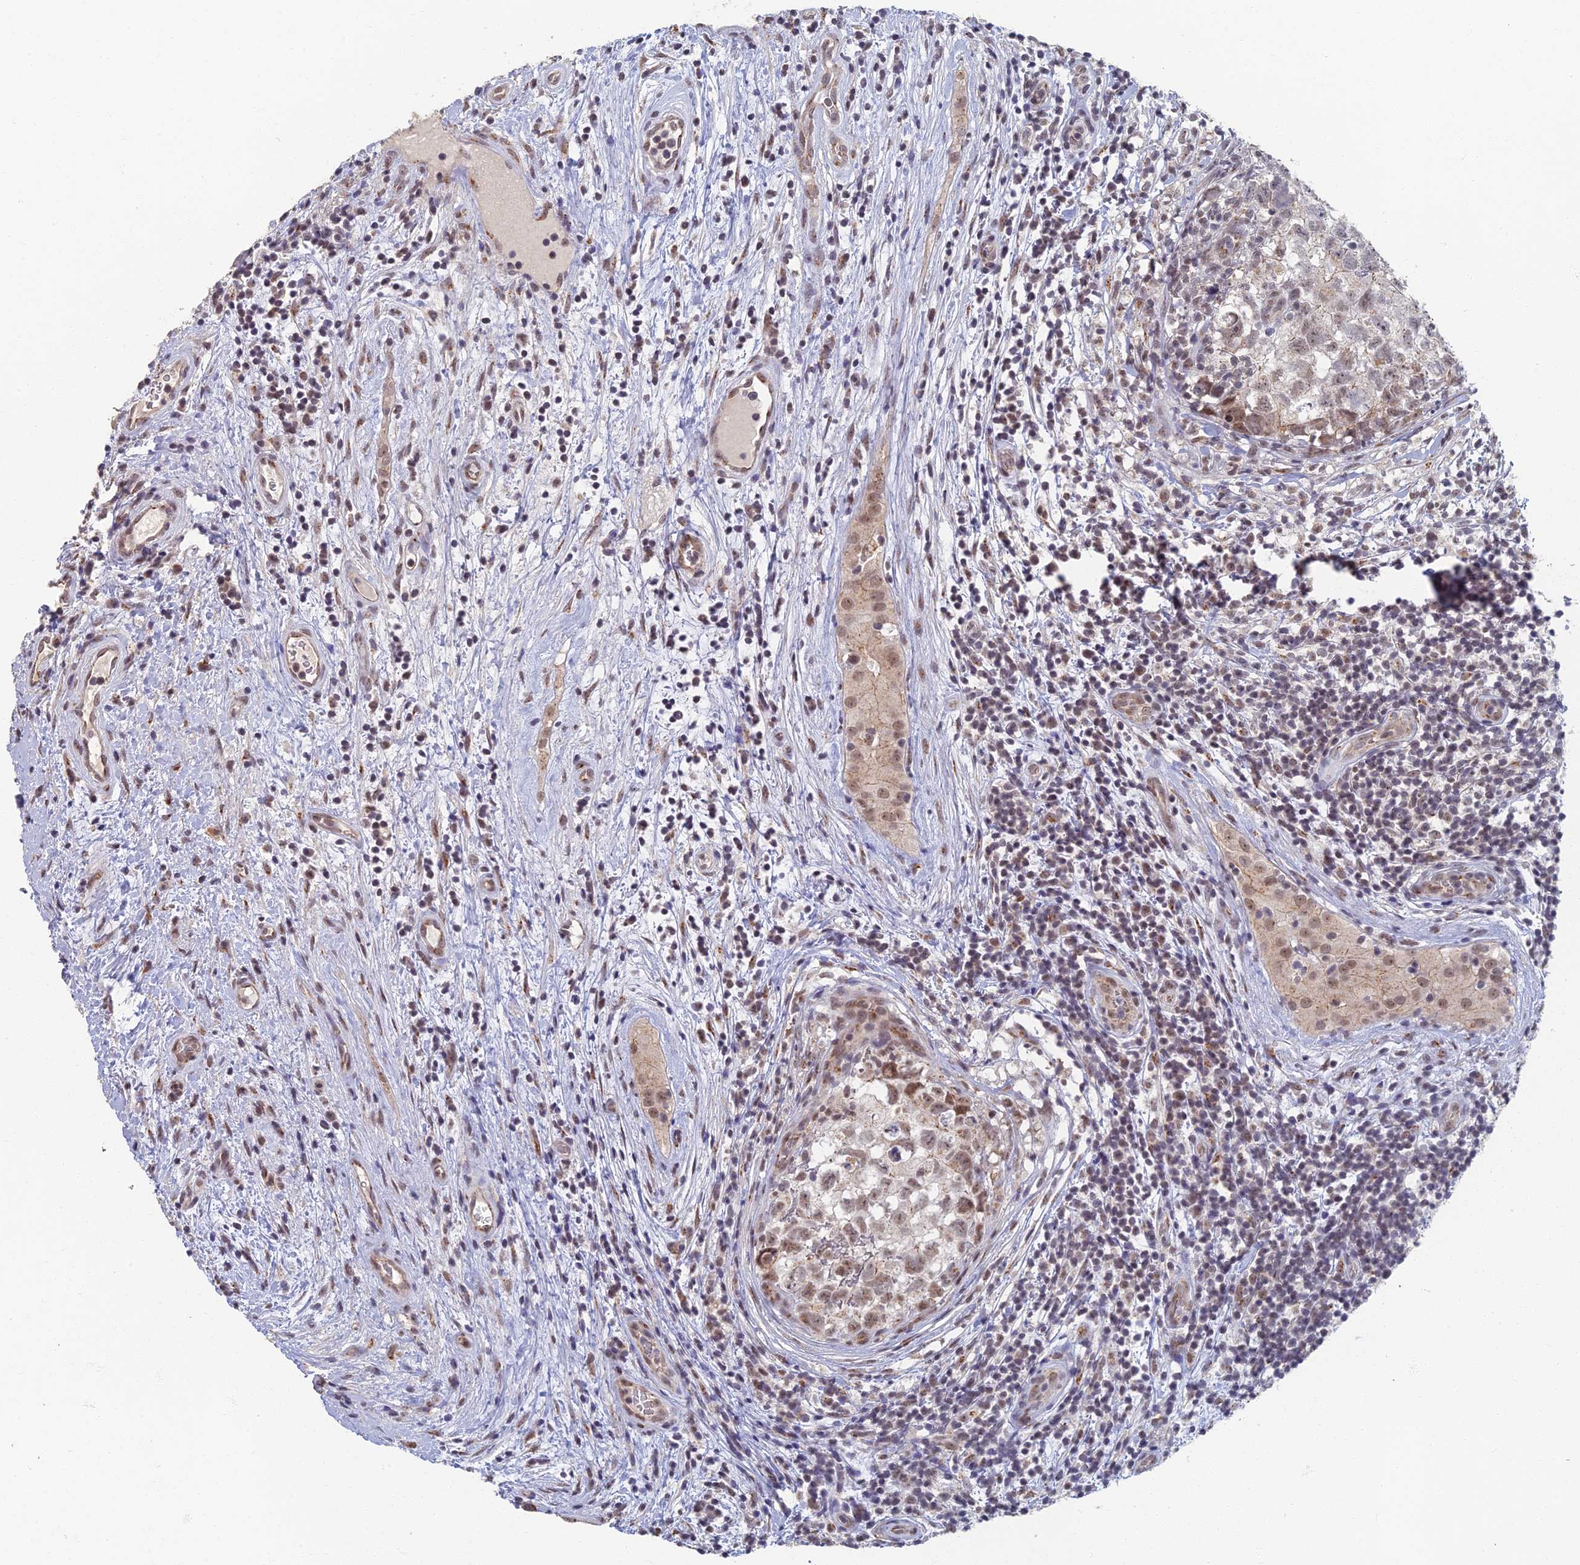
{"staining": {"intensity": "weak", "quantity": "<25%", "location": "nuclear"}, "tissue": "testis cancer", "cell_type": "Tumor cells", "image_type": "cancer", "snomed": [{"axis": "morphology", "description": "Seminoma, NOS"}, {"axis": "morphology", "description": "Carcinoma, Embryonal, NOS"}, {"axis": "topography", "description": "Testis"}], "caption": "IHC micrograph of human testis cancer stained for a protein (brown), which demonstrates no positivity in tumor cells.", "gene": "GPATCH1", "patient": {"sex": "male", "age": 29}}